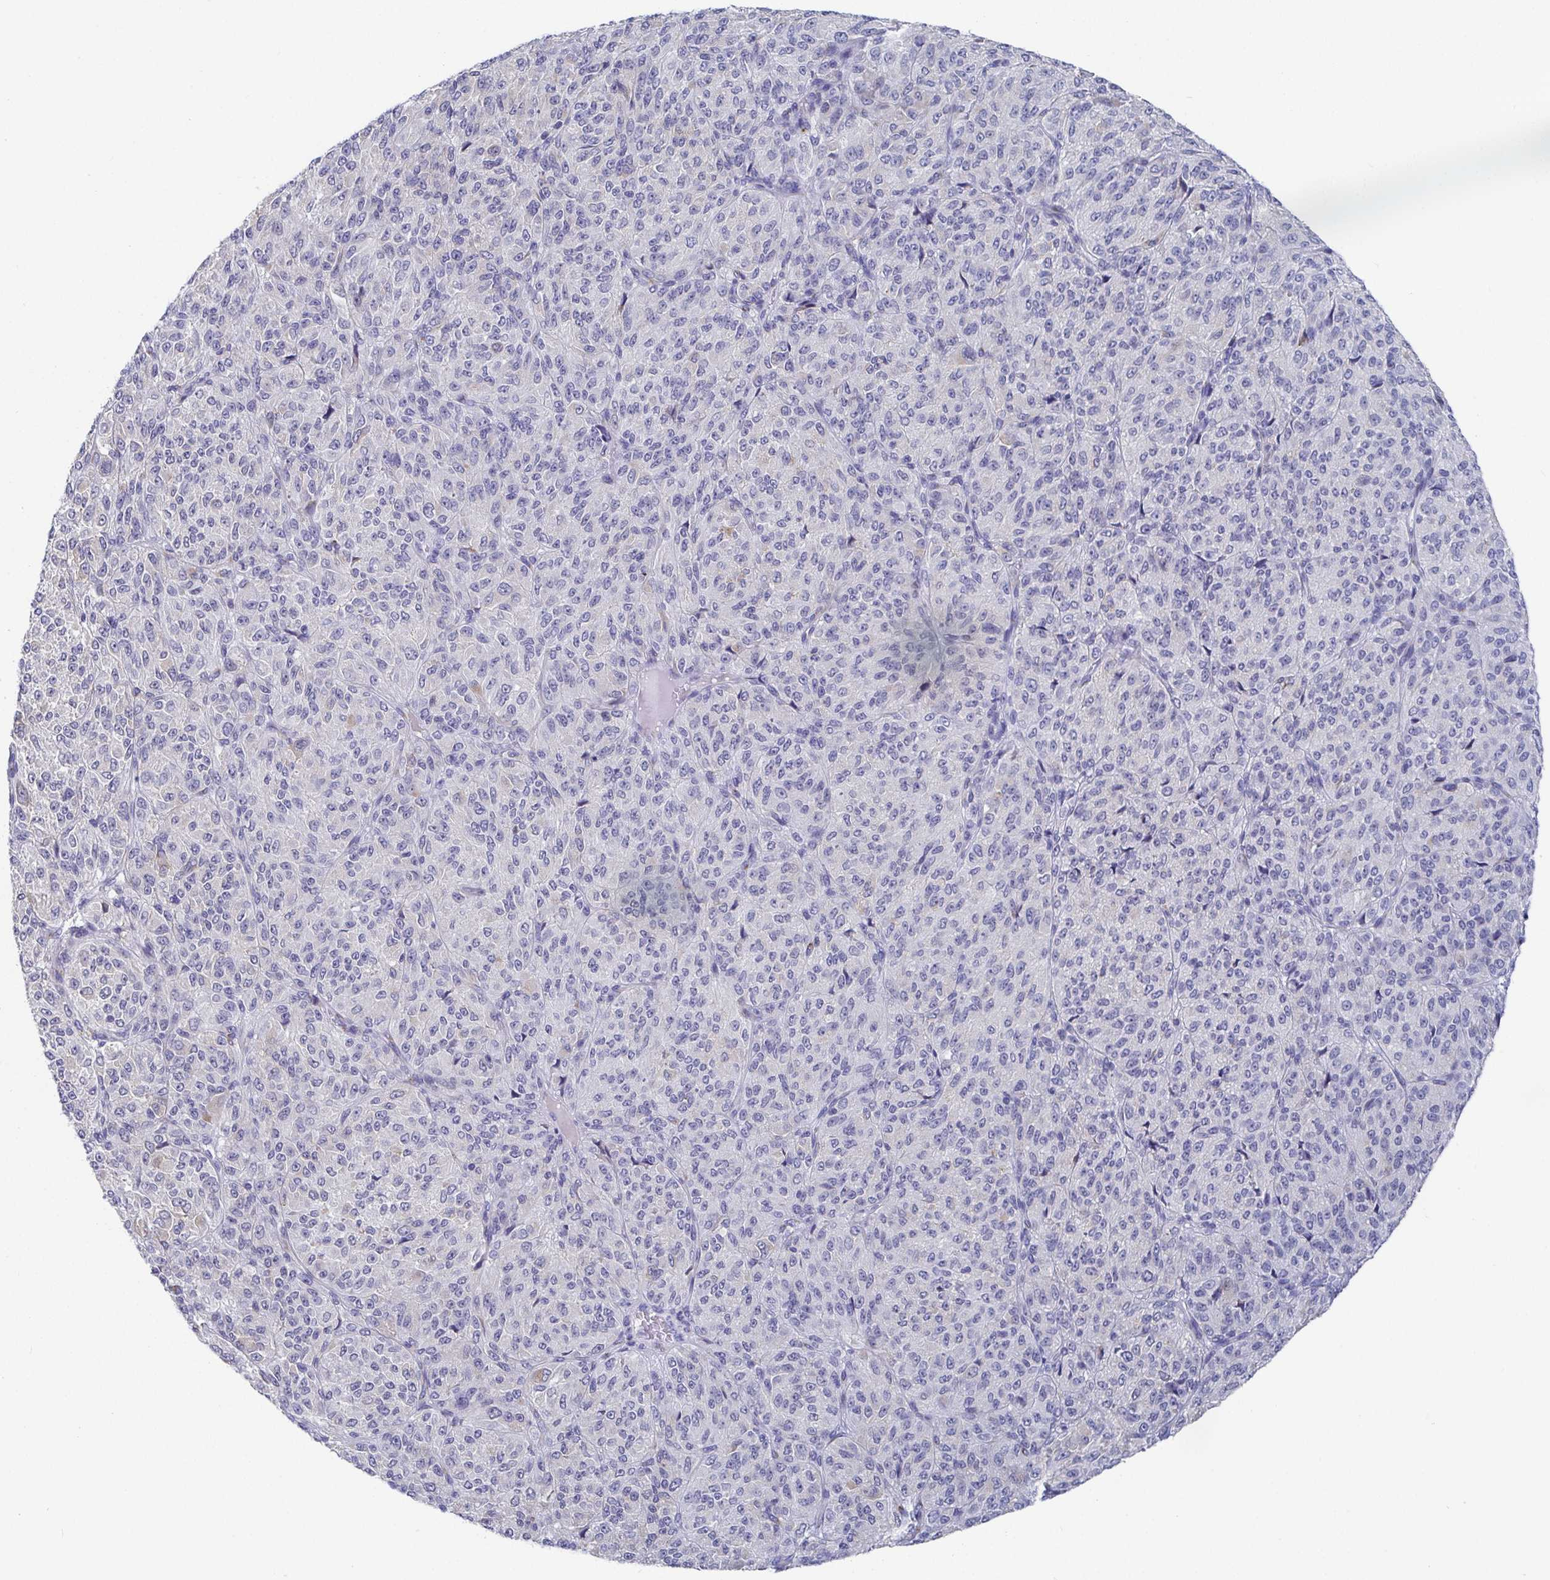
{"staining": {"intensity": "negative", "quantity": "none", "location": "none"}, "tissue": "melanoma", "cell_type": "Tumor cells", "image_type": "cancer", "snomed": [{"axis": "morphology", "description": "Malignant melanoma, Metastatic site"}, {"axis": "topography", "description": "Brain"}], "caption": "Immunohistochemistry (IHC) histopathology image of neoplastic tissue: human malignant melanoma (metastatic site) stained with DAB (3,3'-diaminobenzidine) shows no significant protein staining in tumor cells.", "gene": "TAS2R39", "patient": {"sex": "female", "age": 56}}